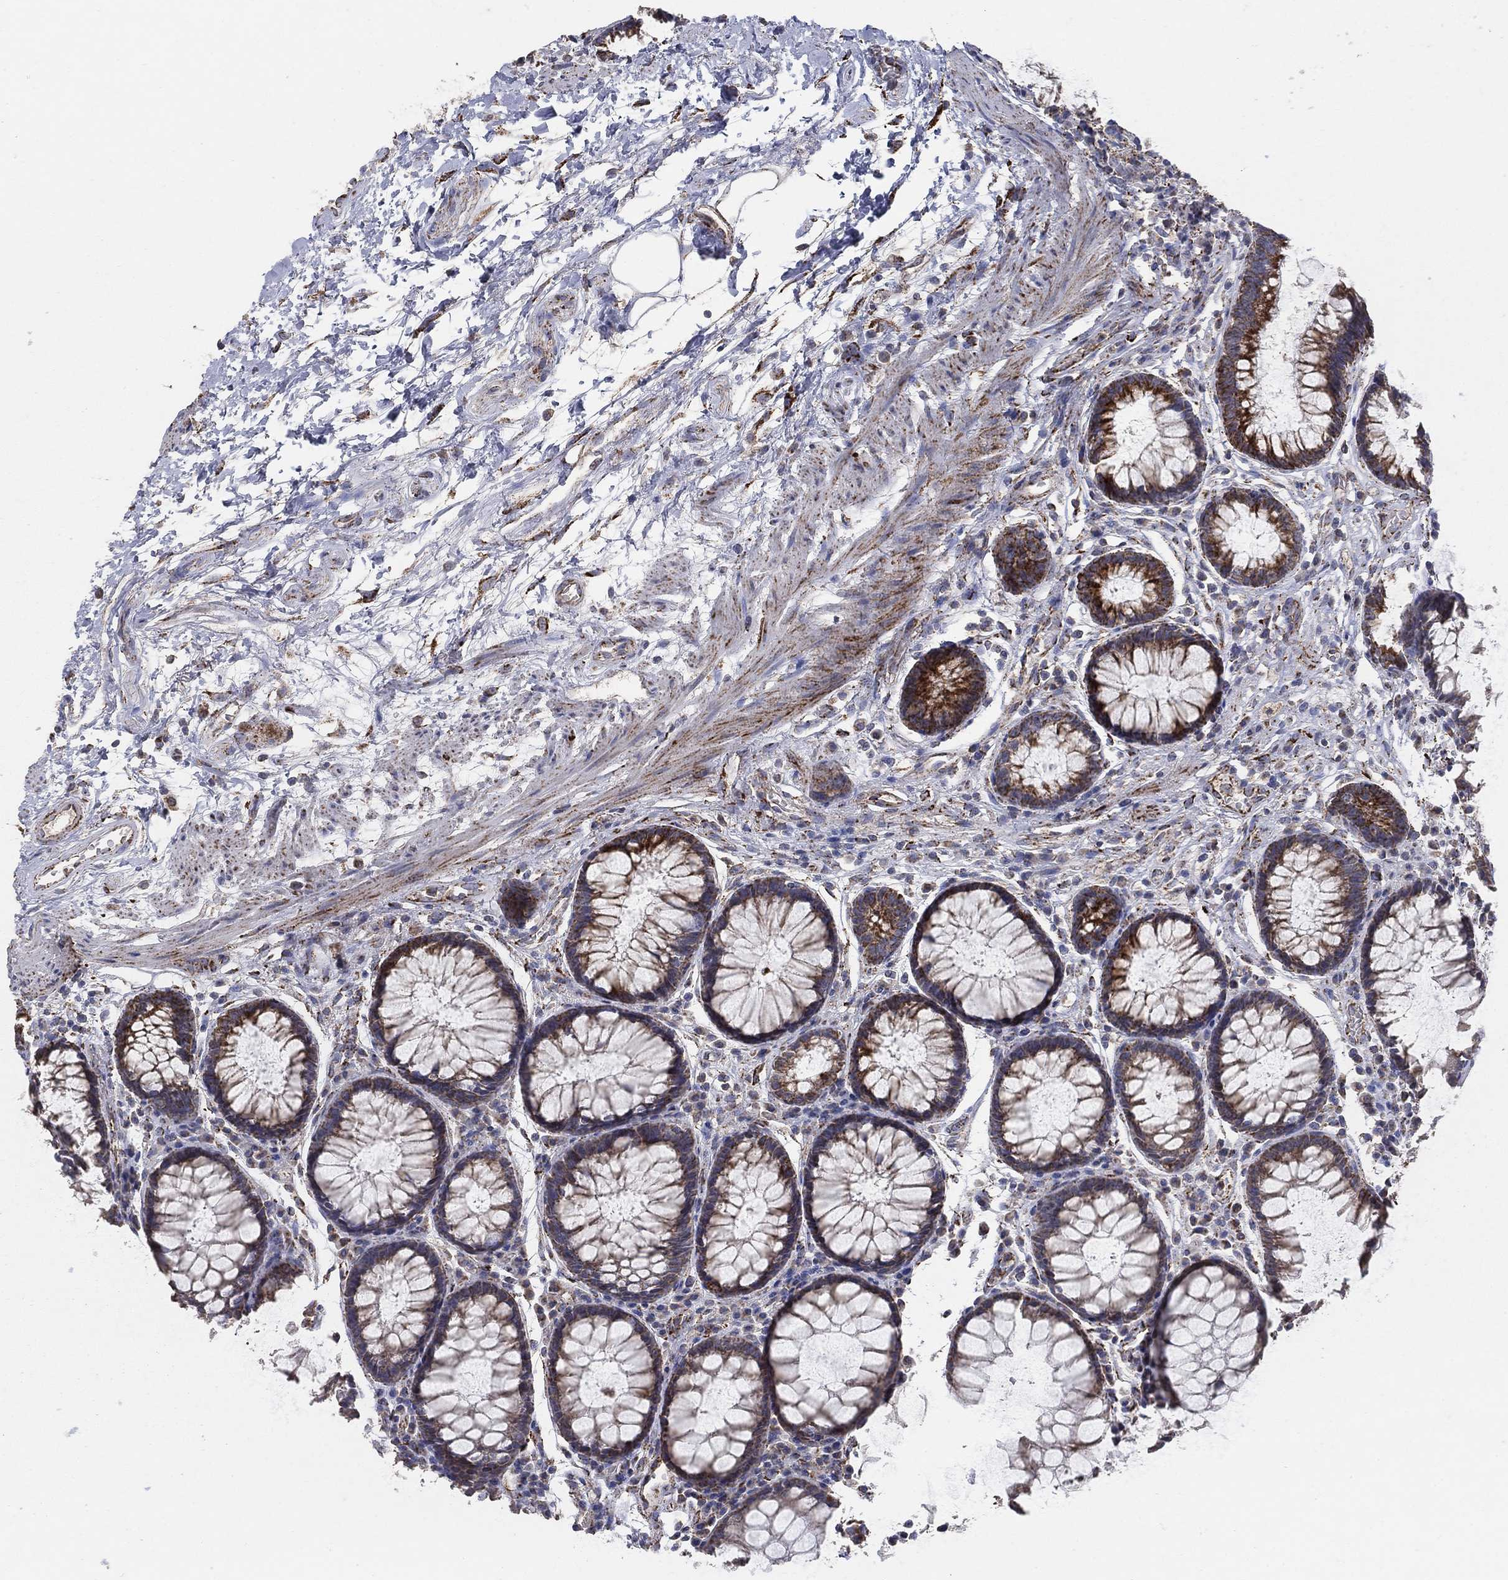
{"staining": {"intensity": "strong", "quantity": ">75%", "location": "cytoplasmic/membranous"}, "tissue": "rectum", "cell_type": "Glandular cells", "image_type": "normal", "snomed": [{"axis": "morphology", "description": "Normal tissue, NOS"}, {"axis": "topography", "description": "Rectum"}], "caption": "The immunohistochemical stain labels strong cytoplasmic/membranous expression in glandular cells of benign rectum.", "gene": "PNPLA2", "patient": {"sex": "female", "age": 68}}